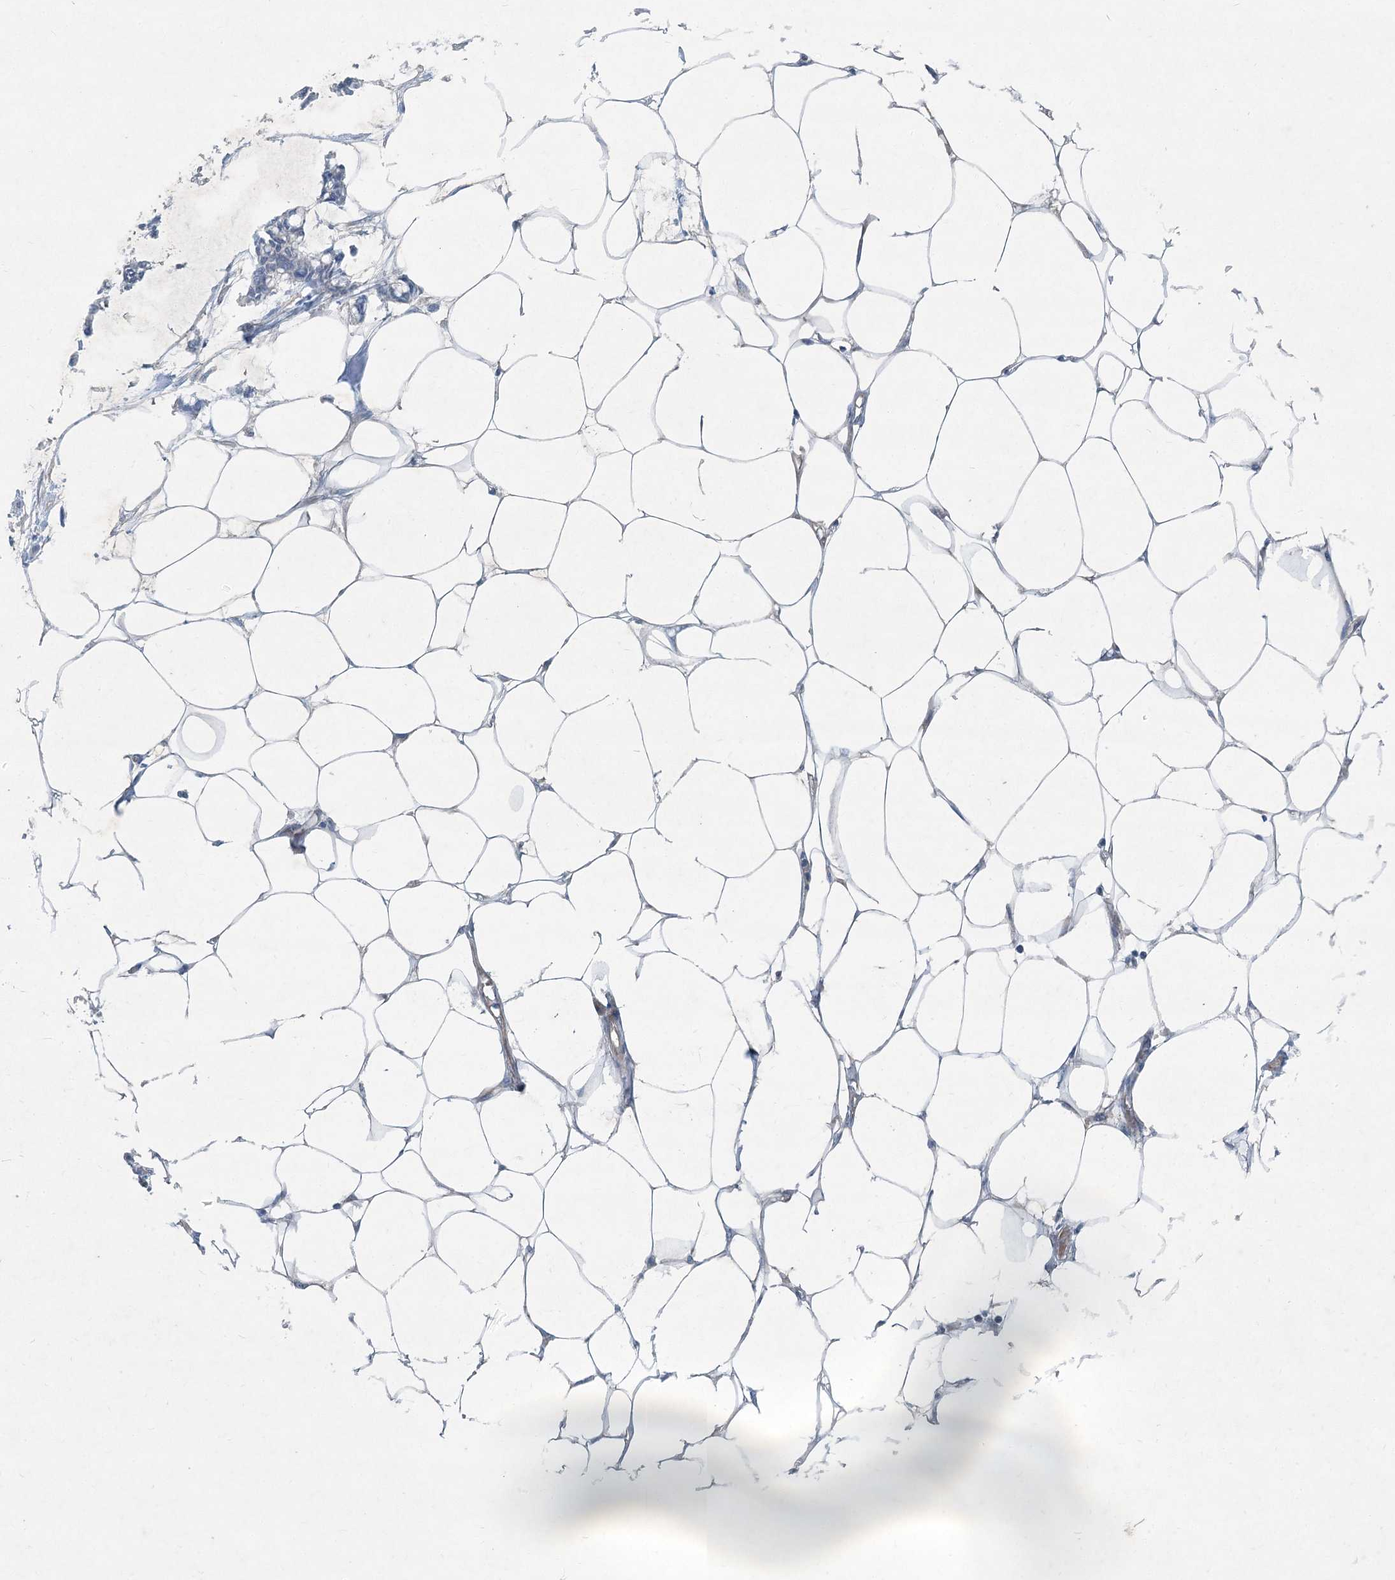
{"staining": {"intensity": "negative", "quantity": "none", "location": "none"}, "tissue": "adipose tissue", "cell_type": "Adipocytes", "image_type": "normal", "snomed": [{"axis": "morphology", "description": "Normal tissue, NOS"}, {"axis": "morphology", "description": "Adenocarcinoma, NOS"}, {"axis": "topography", "description": "Colon"}, {"axis": "topography", "description": "Peripheral nerve tissue"}], "caption": "DAB immunohistochemical staining of unremarkable adipose tissue reveals no significant staining in adipocytes.", "gene": "DNMBP", "patient": {"sex": "male", "age": 14}}